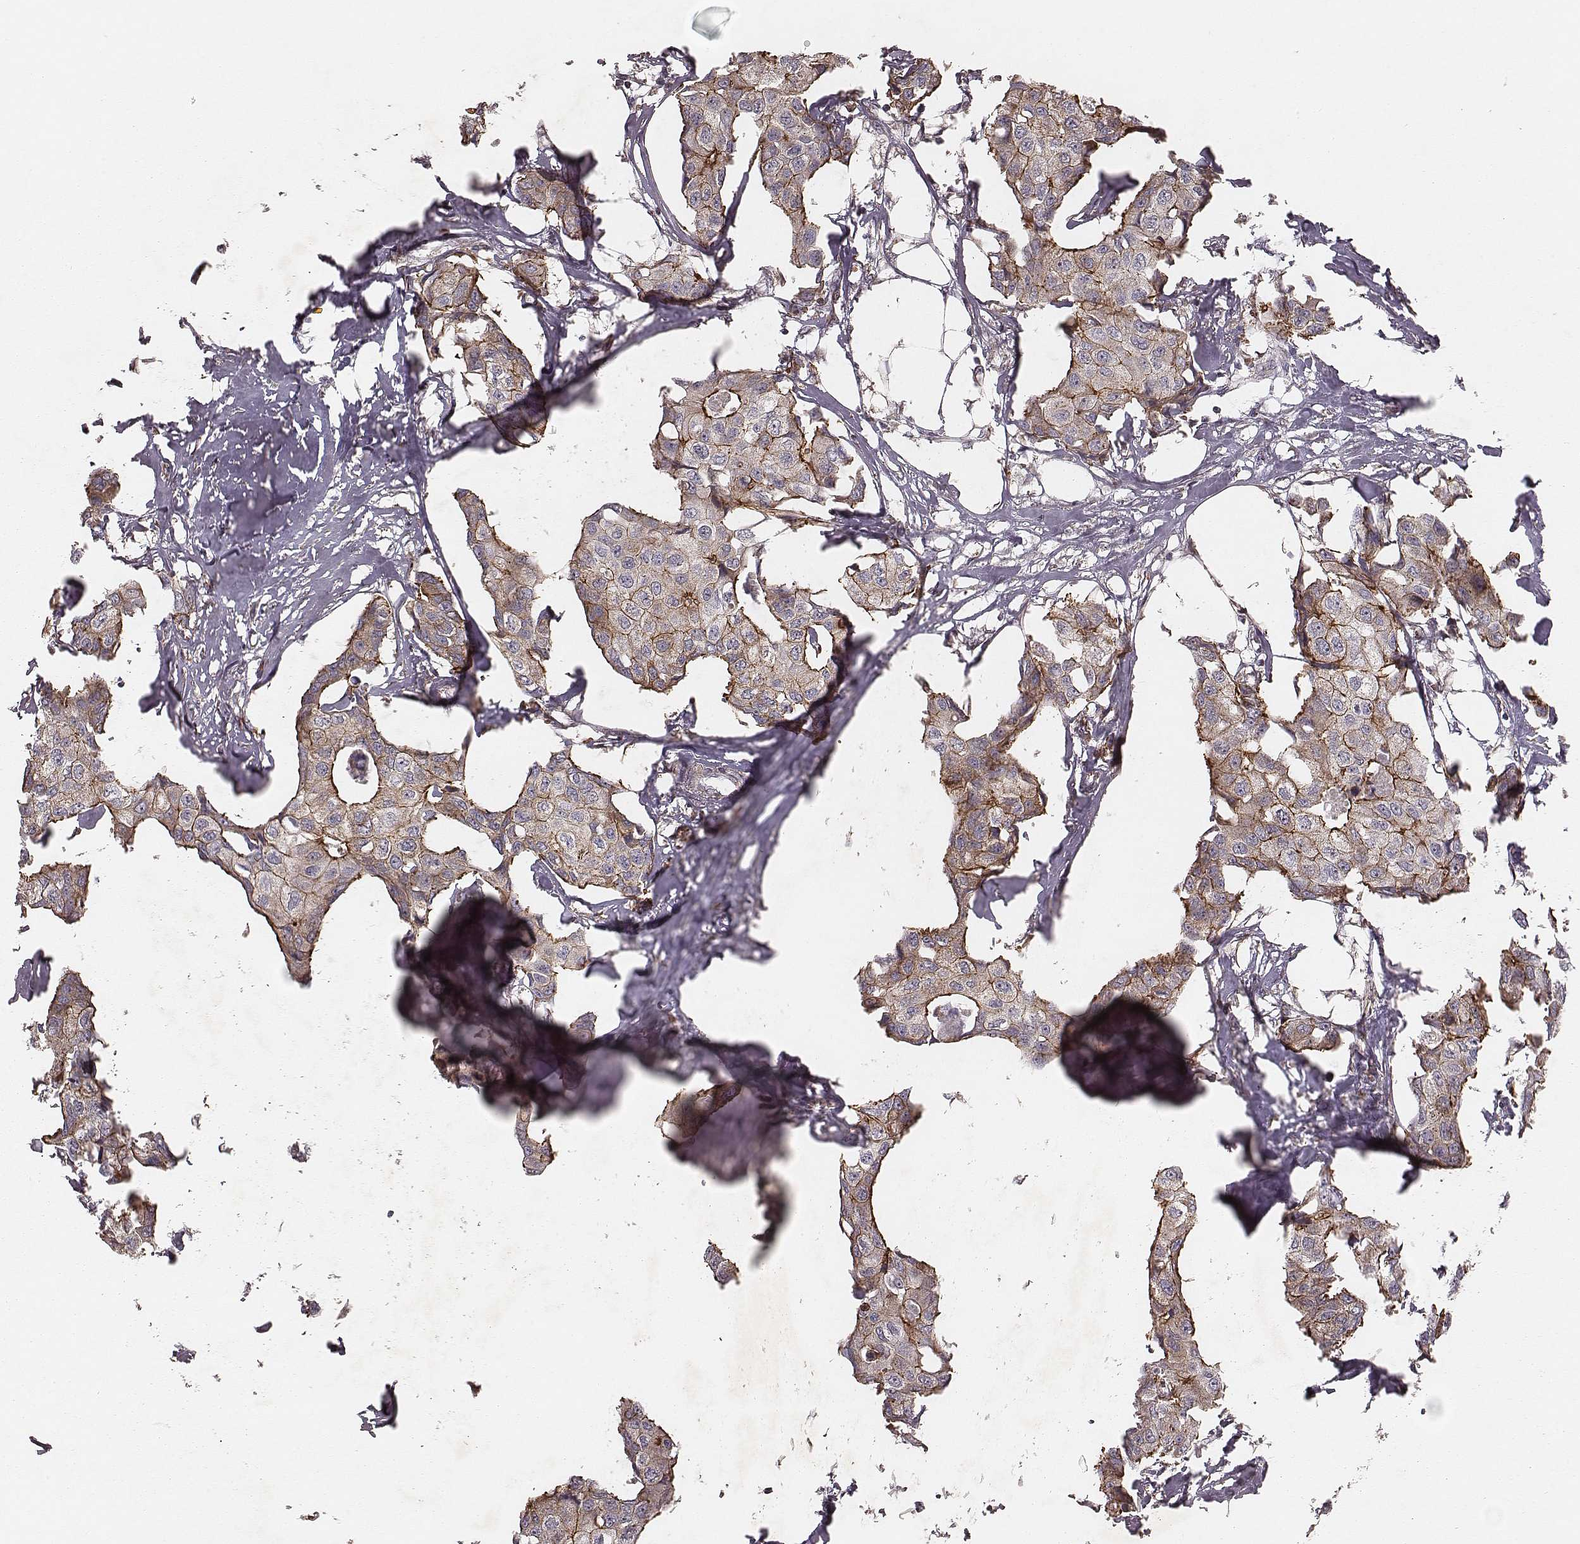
{"staining": {"intensity": "moderate", "quantity": ">75%", "location": "cytoplasmic/membranous"}, "tissue": "breast cancer", "cell_type": "Tumor cells", "image_type": "cancer", "snomed": [{"axis": "morphology", "description": "Duct carcinoma"}, {"axis": "topography", "description": "Breast"}], "caption": "This micrograph displays breast cancer (invasive ductal carcinoma) stained with immunohistochemistry (IHC) to label a protein in brown. The cytoplasmic/membranous of tumor cells show moderate positivity for the protein. Nuclei are counter-stained blue.", "gene": "NDUFA7", "patient": {"sex": "female", "age": 80}}